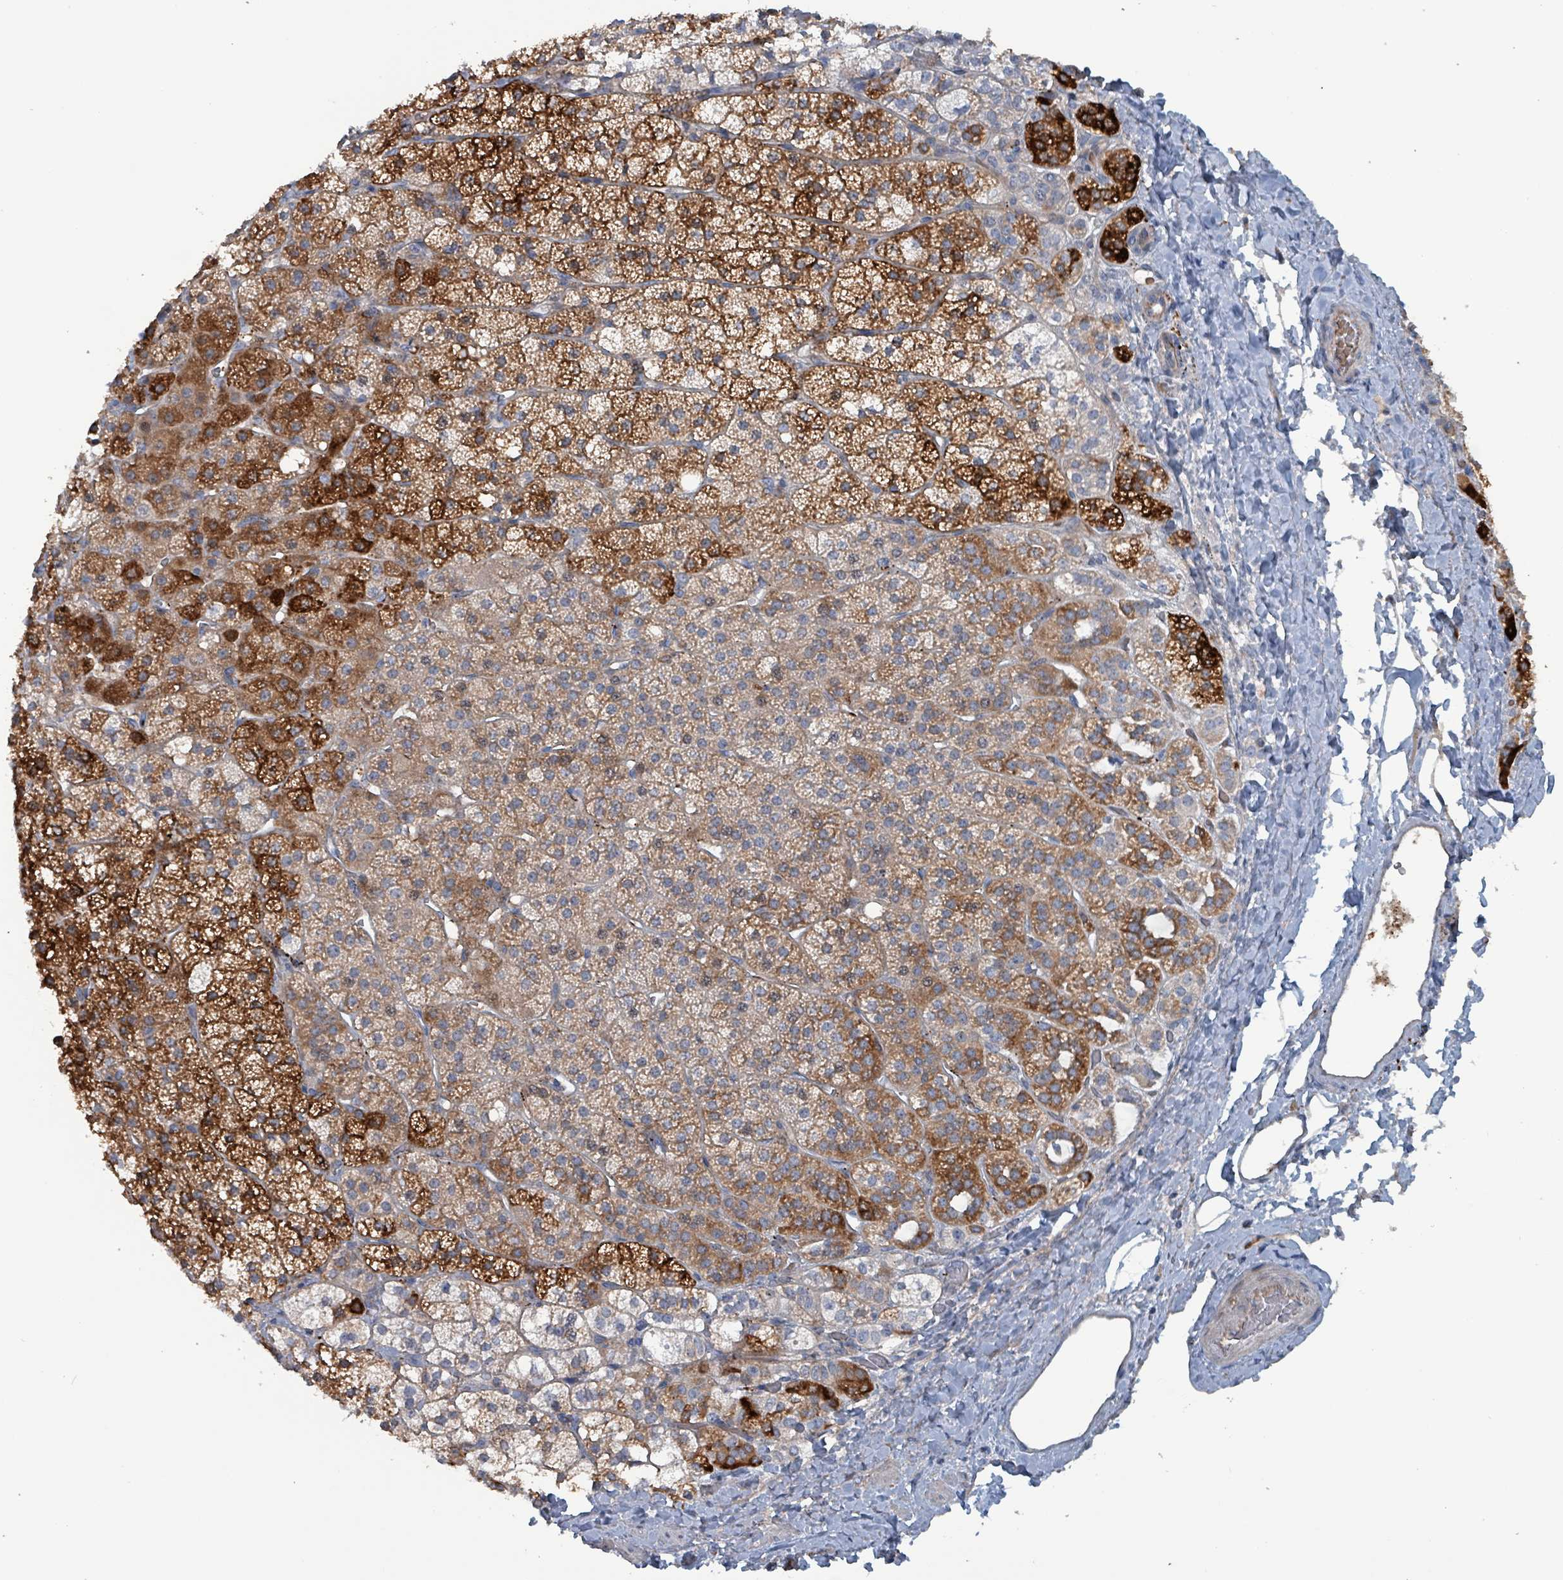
{"staining": {"intensity": "strong", "quantity": ">75%", "location": "cytoplasmic/membranous"}, "tissue": "adrenal gland", "cell_type": "Glandular cells", "image_type": "normal", "snomed": [{"axis": "morphology", "description": "Normal tissue, NOS"}, {"axis": "topography", "description": "Adrenal gland"}], "caption": "Adrenal gland stained for a protein (brown) exhibits strong cytoplasmic/membranous positive expression in approximately >75% of glandular cells.", "gene": "TAAR5", "patient": {"sex": "male", "age": 53}}